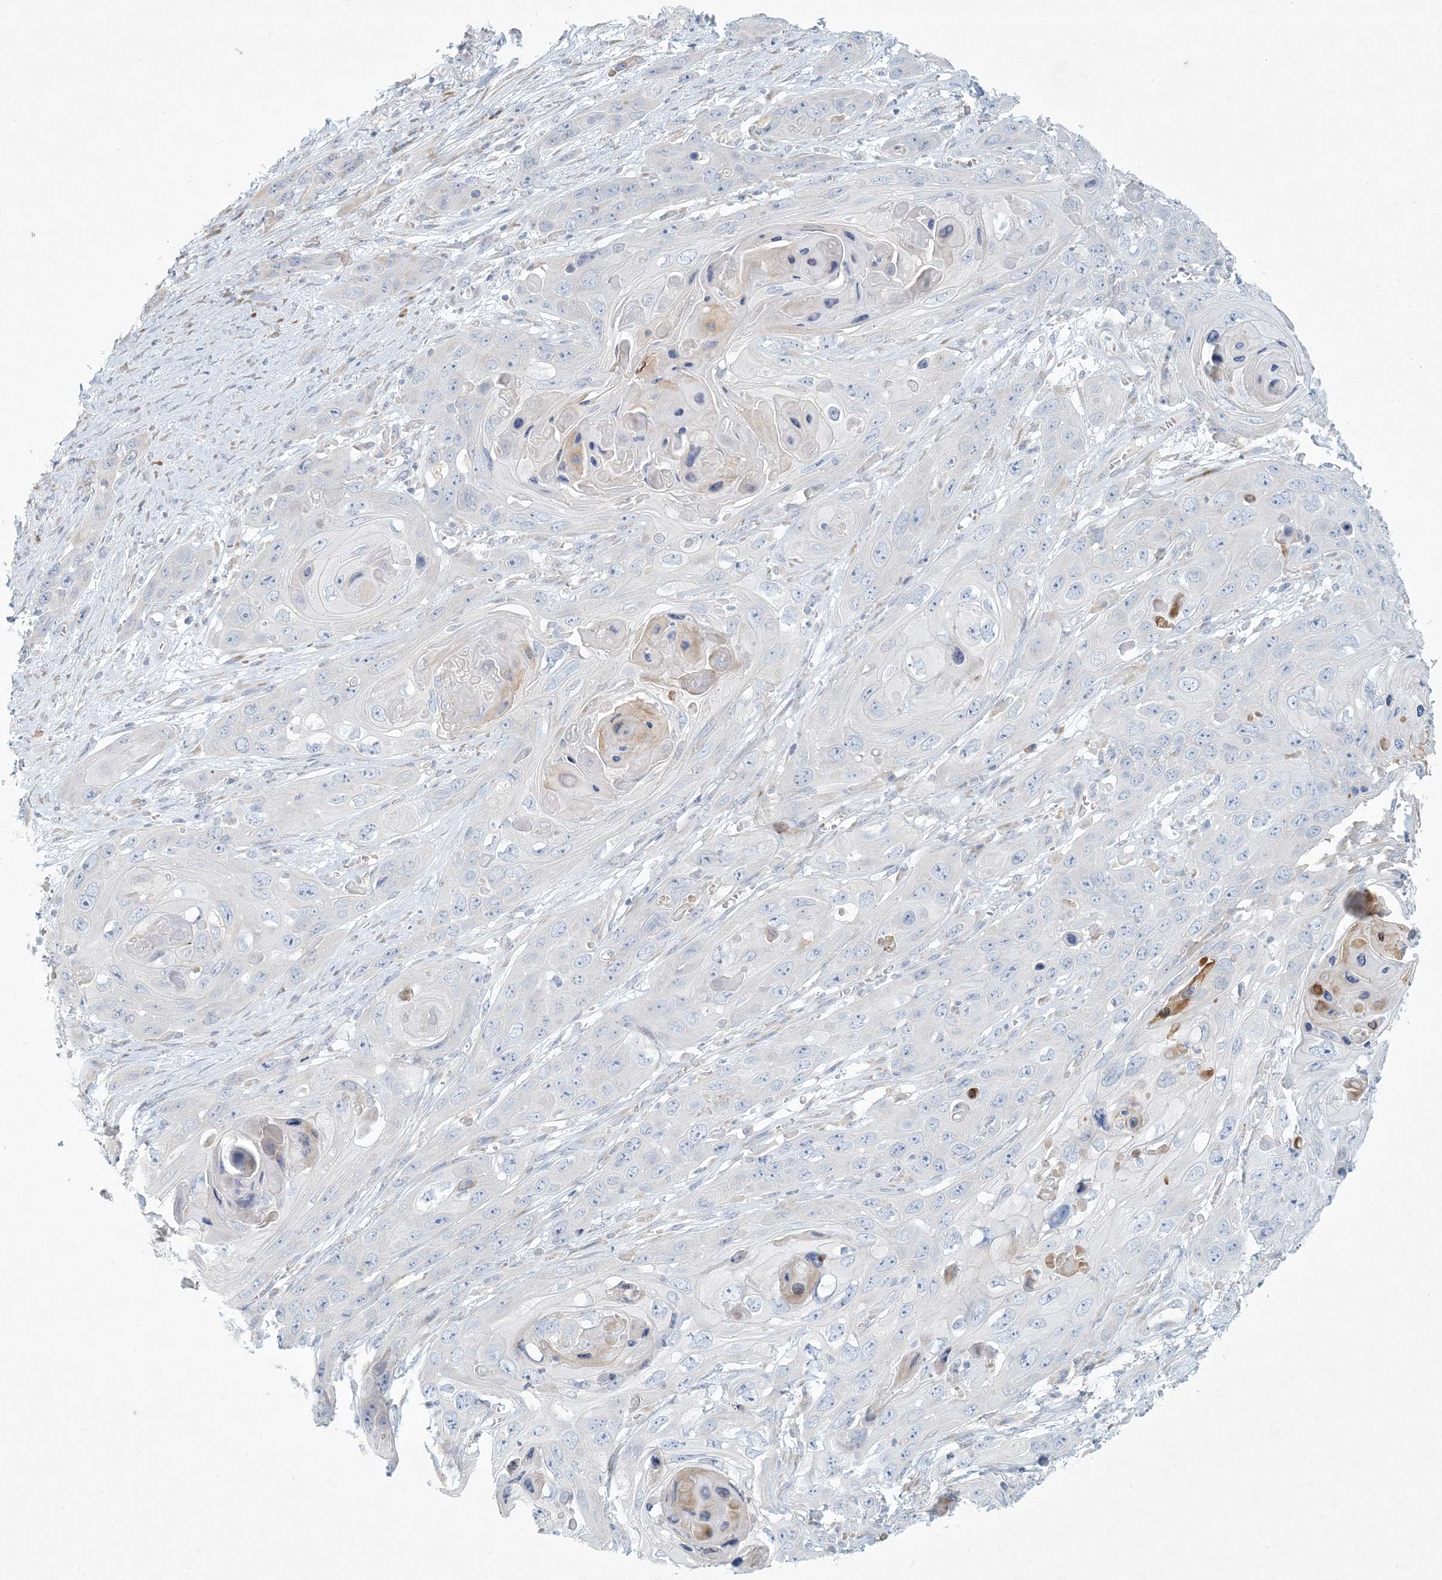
{"staining": {"intensity": "weak", "quantity": "<25%", "location": "cytoplasmic/membranous"}, "tissue": "skin cancer", "cell_type": "Tumor cells", "image_type": "cancer", "snomed": [{"axis": "morphology", "description": "Squamous cell carcinoma, NOS"}, {"axis": "topography", "description": "Skin"}], "caption": "DAB immunohistochemical staining of human squamous cell carcinoma (skin) shows no significant staining in tumor cells. (Immunohistochemistry, brightfield microscopy, high magnification).", "gene": "ZNF385D", "patient": {"sex": "male", "age": 55}}